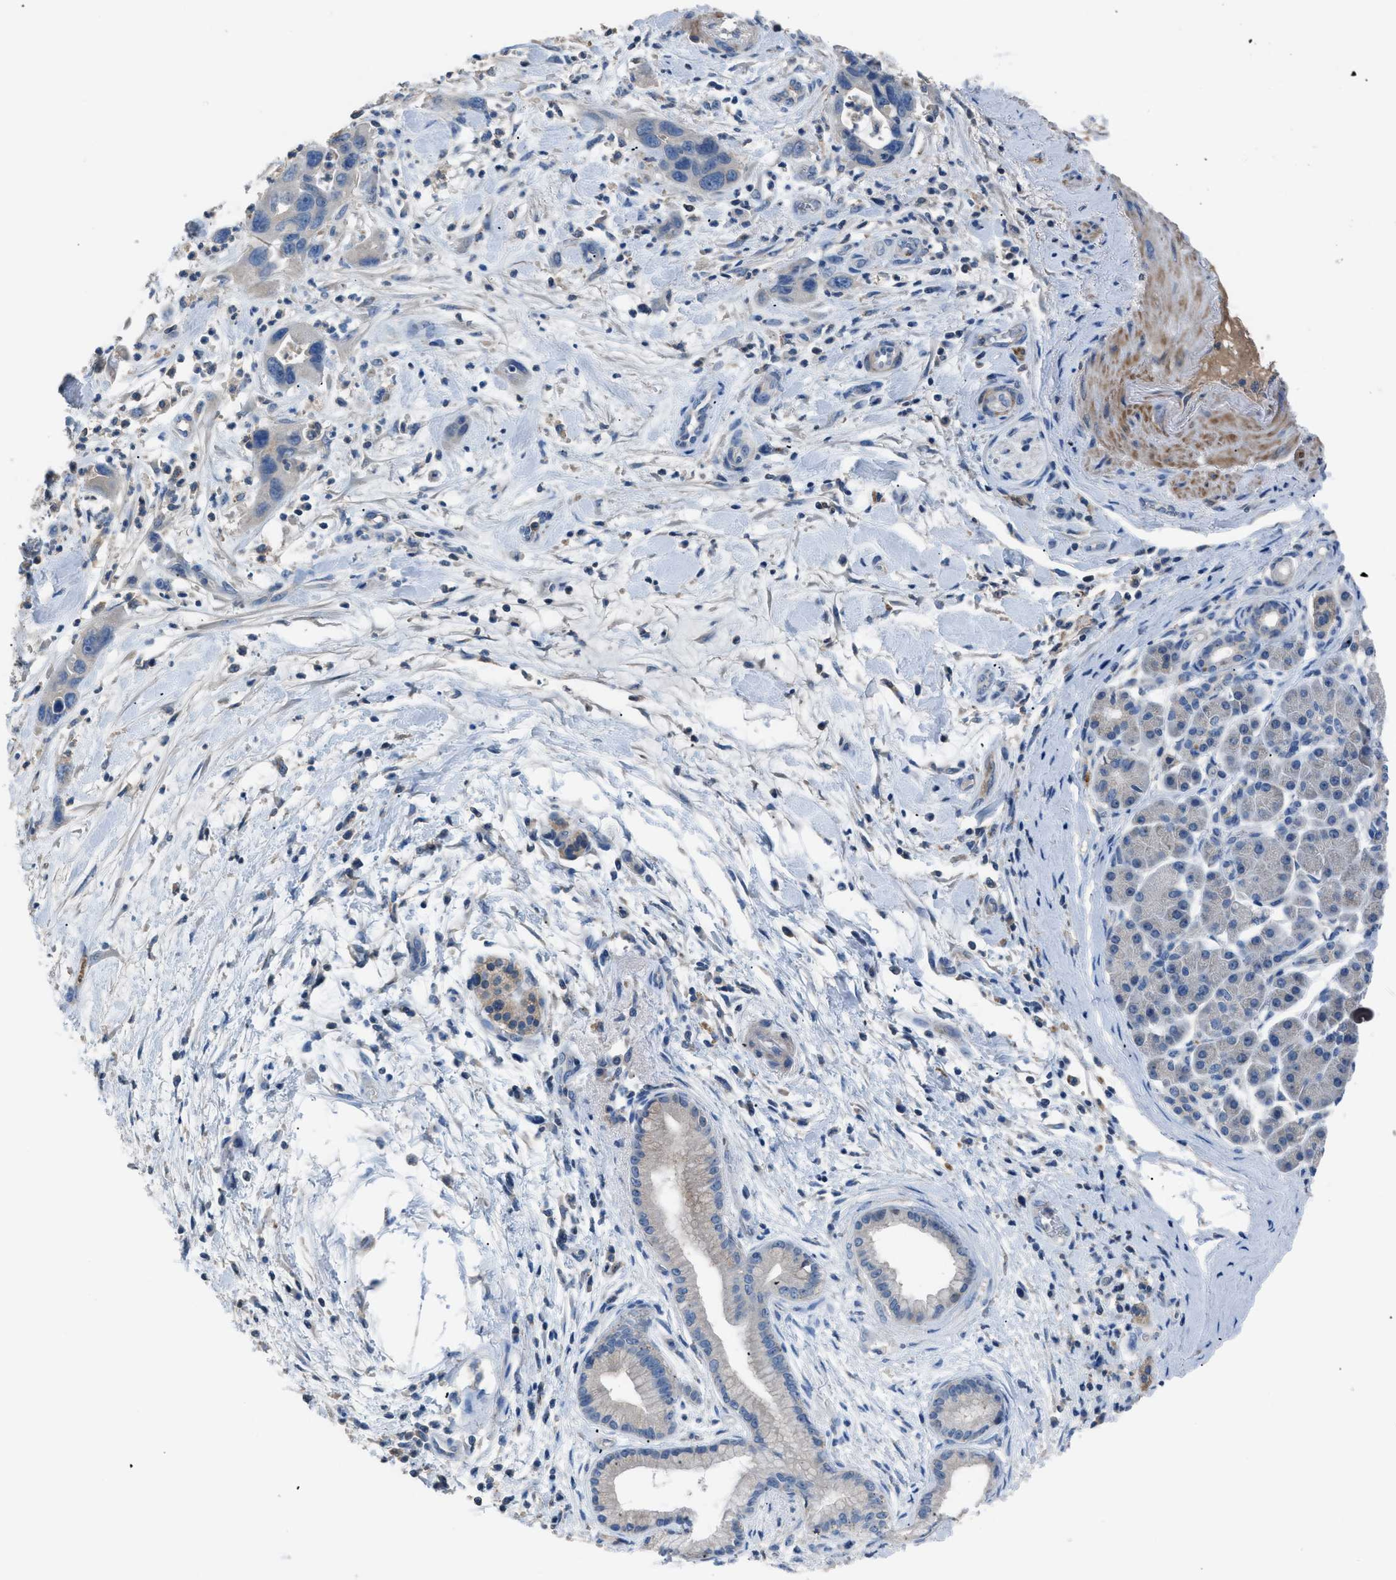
{"staining": {"intensity": "negative", "quantity": "none", "location": "none"}, "tissue": "pancreatic cancer", "cell_type": "Tumor cells", "image_type": "cancer", "snomed": [{"axis": "morphology", "description": "Adenocarcinoma, NOS"}, {"axis": "topography", "description": "Pancreas"}], "caption": "High magnification brightfield microscopy of pancreatic adenocarcinoma stained with DAB (3,3'-diaminobenzidine) (brown) and counterstained with hematoxylin (blue): tumor cells show no significant positivity.", "gene": "SGCZ", "patient": {"sex": "female", "age": 70}}